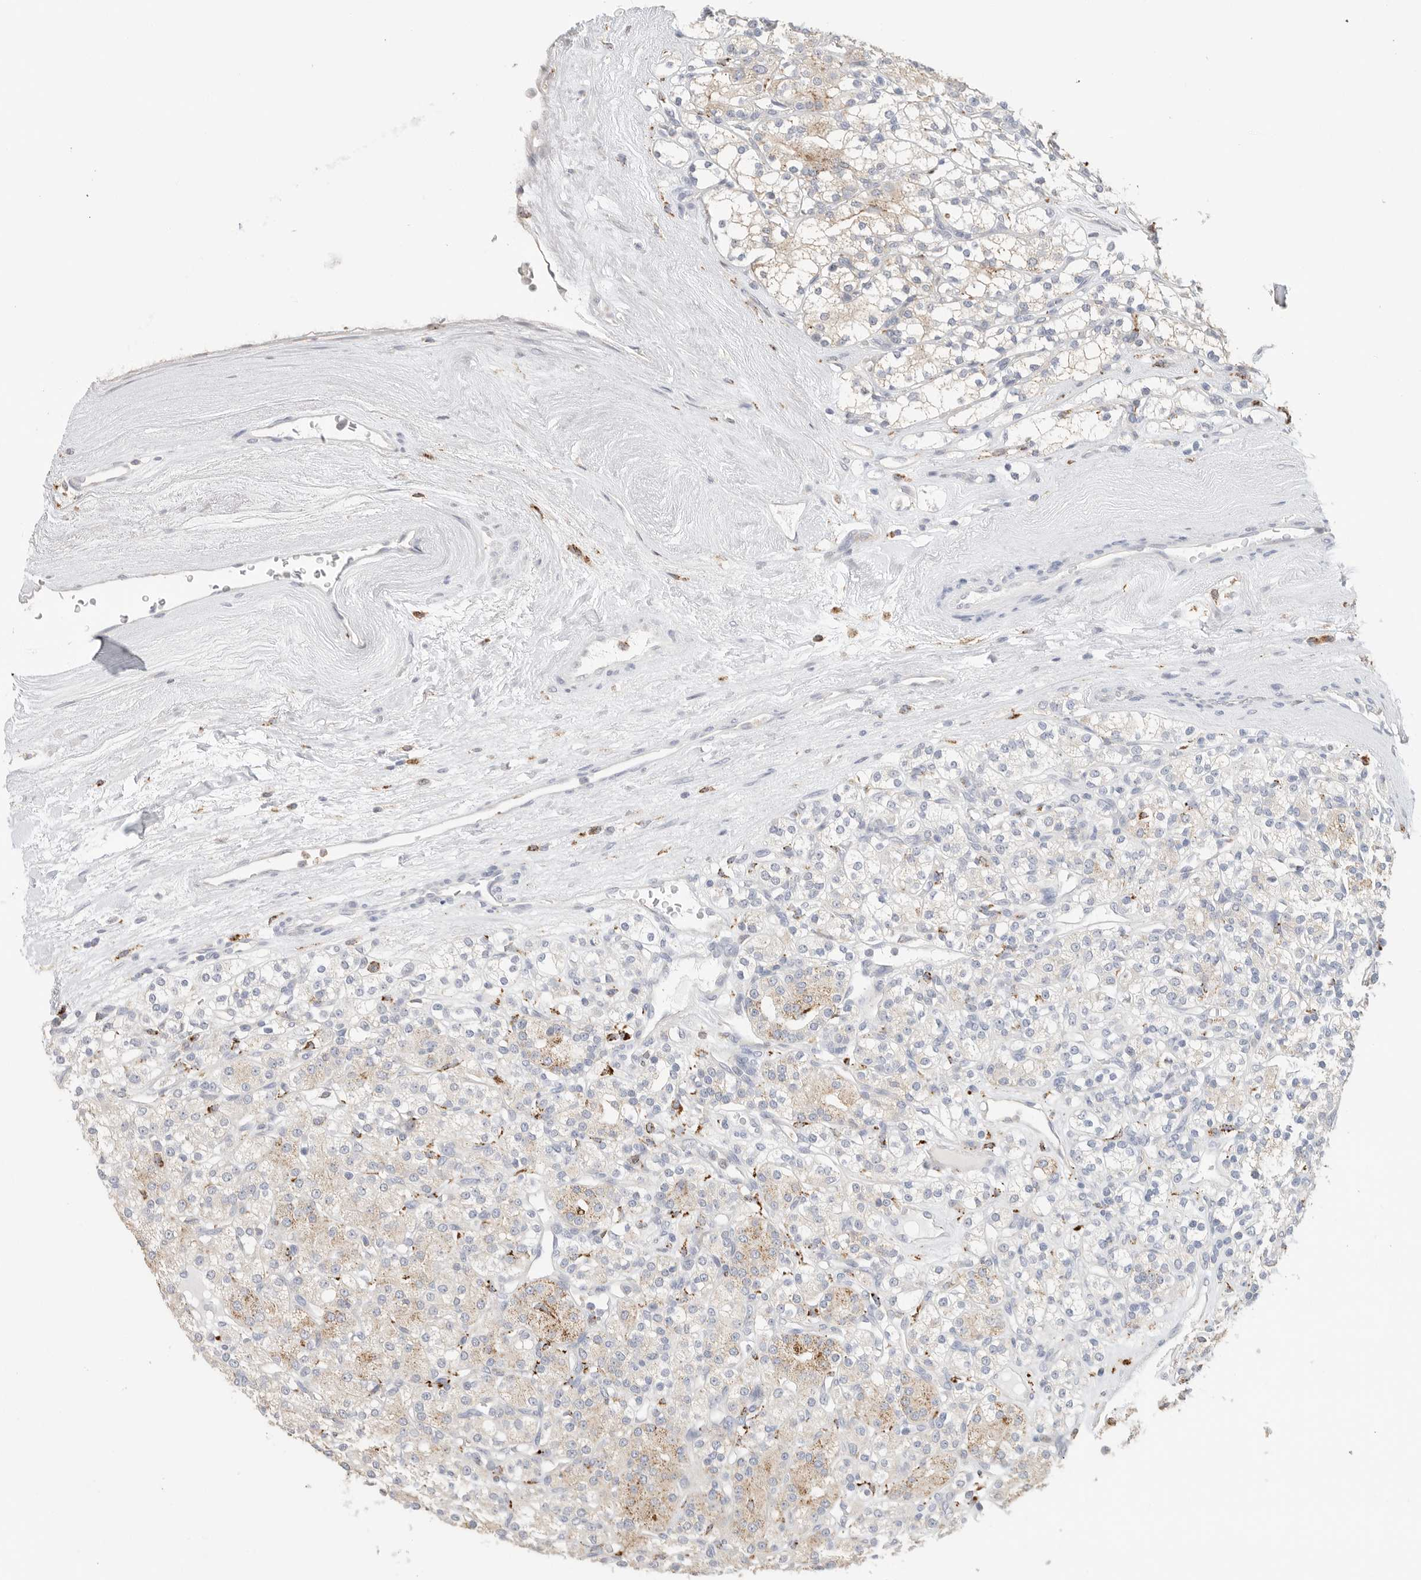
{"staining": {"intensity": "moderate", "quantity": "<25%", "location": "cytoplasmic/membranous"}, "tissue": "renal cancer", "cell_type": "Tumor cells", "image_type": "cancer", "snomed": [{"axis": "morphology", "description": "Adenocarcinoma, NOS"}, {"axis": "topography", "description": "Kidney"}], "caption": "Brown immunohistochemical staining in human renal cancer (adenocarcinoma) reveals moderate cytoplasmic/membranous staining in about <25% of tumor cells. The protein is shown in brown color, while the nuclei are stained blue.", "gene": "GGH", "patient": {"sex": "male", "age": 77}}